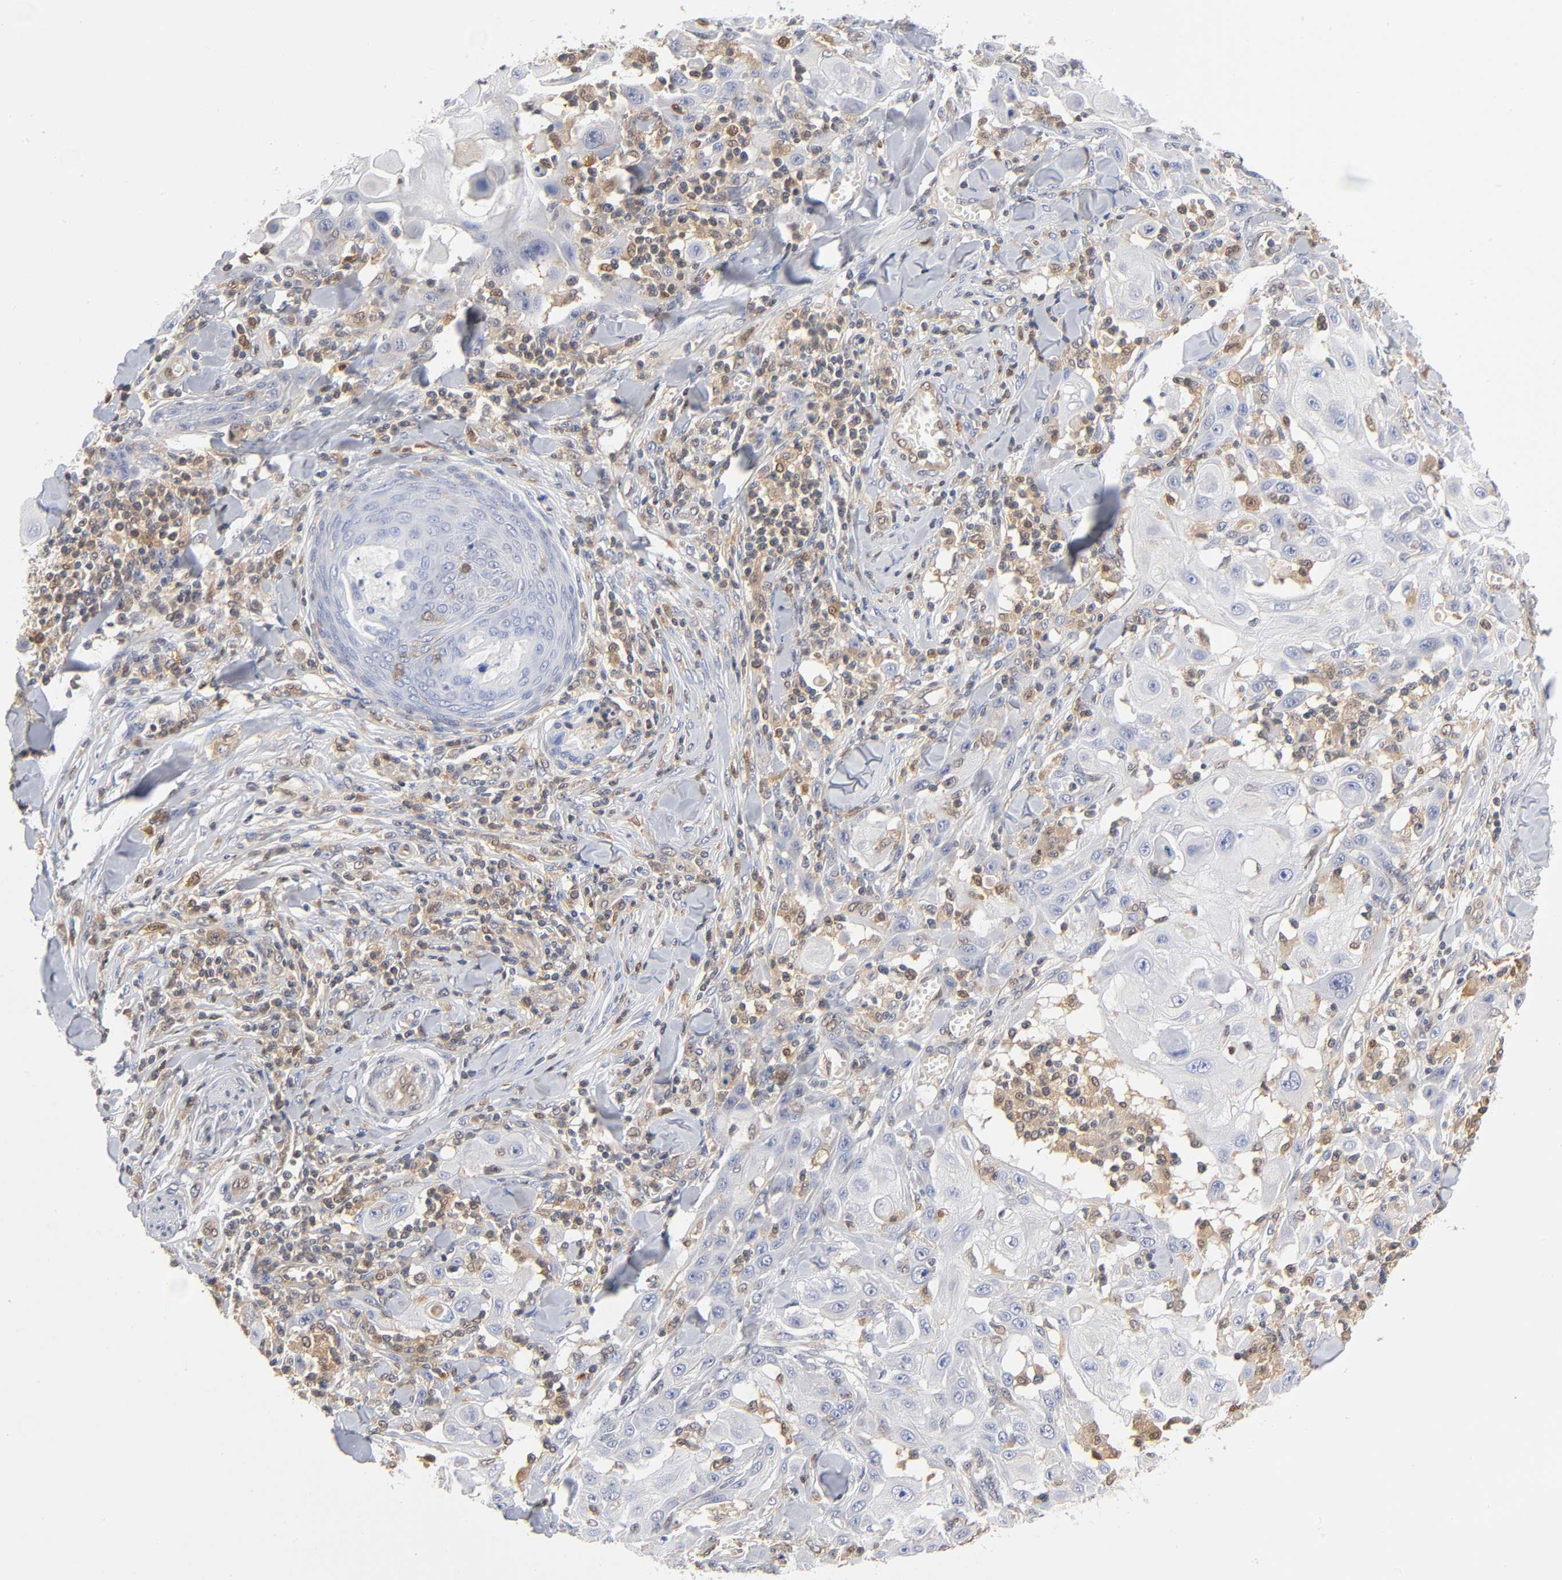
{"staining": {"intensity": "negative", "quantity": "none", "location": "none"}, "tissue": "skin cancer", "cell_type": "Tumor cells", "image_type": "cancer", "snomed": [{"axis": "morphology", "description": "Squamous cell carcinoma, NOS"}, {"axis": "topography", "description": "Skin"}], "caption": "Protein analysis of squamous cell carcinoma (skin) demonstrates no significant staining in tumor cells.", "gene": "DFFB", "patient": {"sex": "male", "age": 24}}